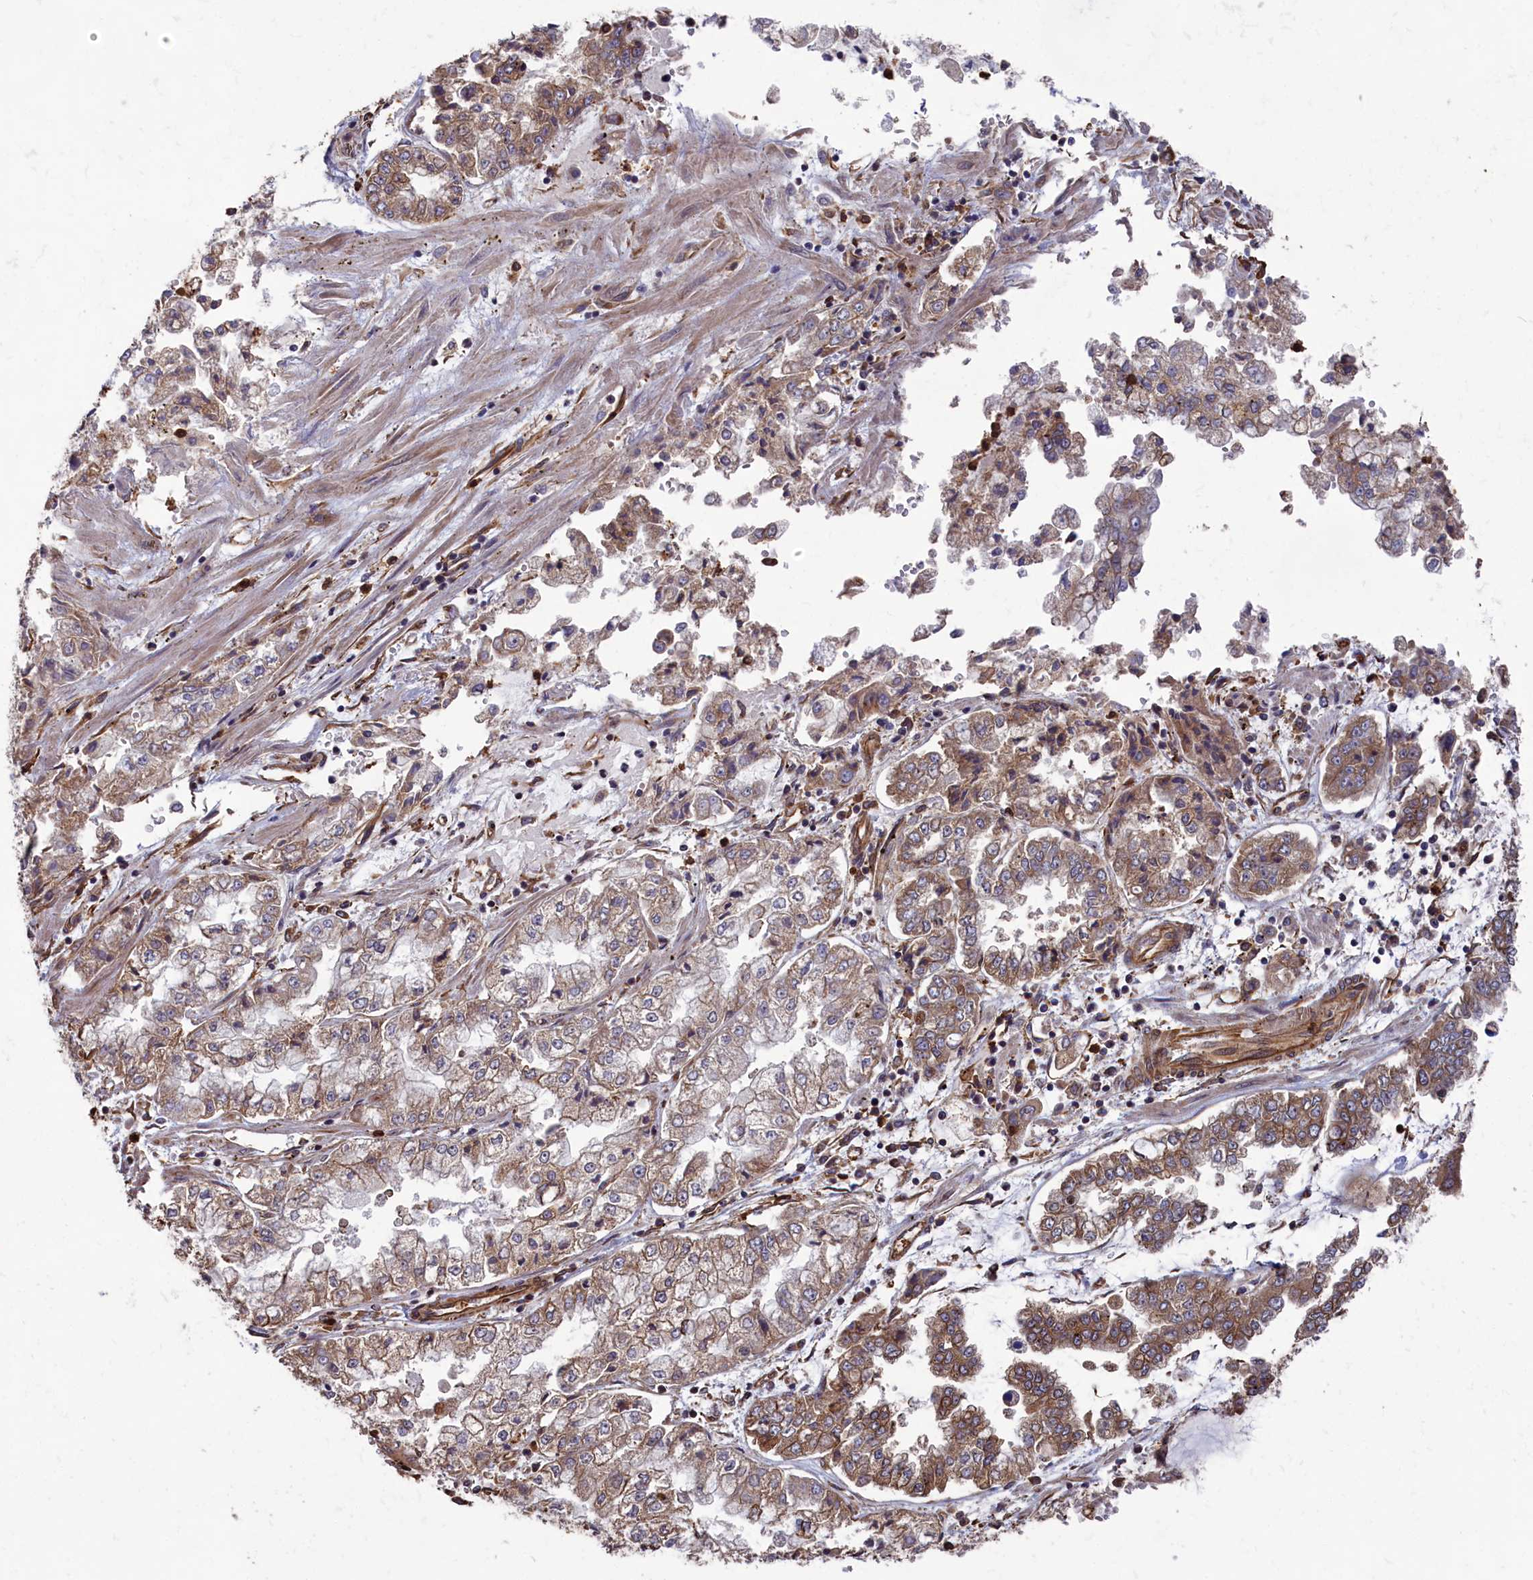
{"staining": {"intensity": "moderate", "quantity": "25%-75%", "location": "cytoplasmic/membranous"}, "tissue": "stomach cancer", "cell_type": "Tumor cells", "image_type": "cancer", "snomed": [{"axis": "morphology", "description": "Adenocarcinoma, NOS"}, {"axis": "topography", "description": "Stomach"}], "caption": "Stomach adenocarcinoma stained with a brown dye shows moderate cytoplasmic/membranous positive staining in about 25%-75% of tumor cells.", "gene": "CCDC124", "patient": {"sex": "male", "age": 76}}